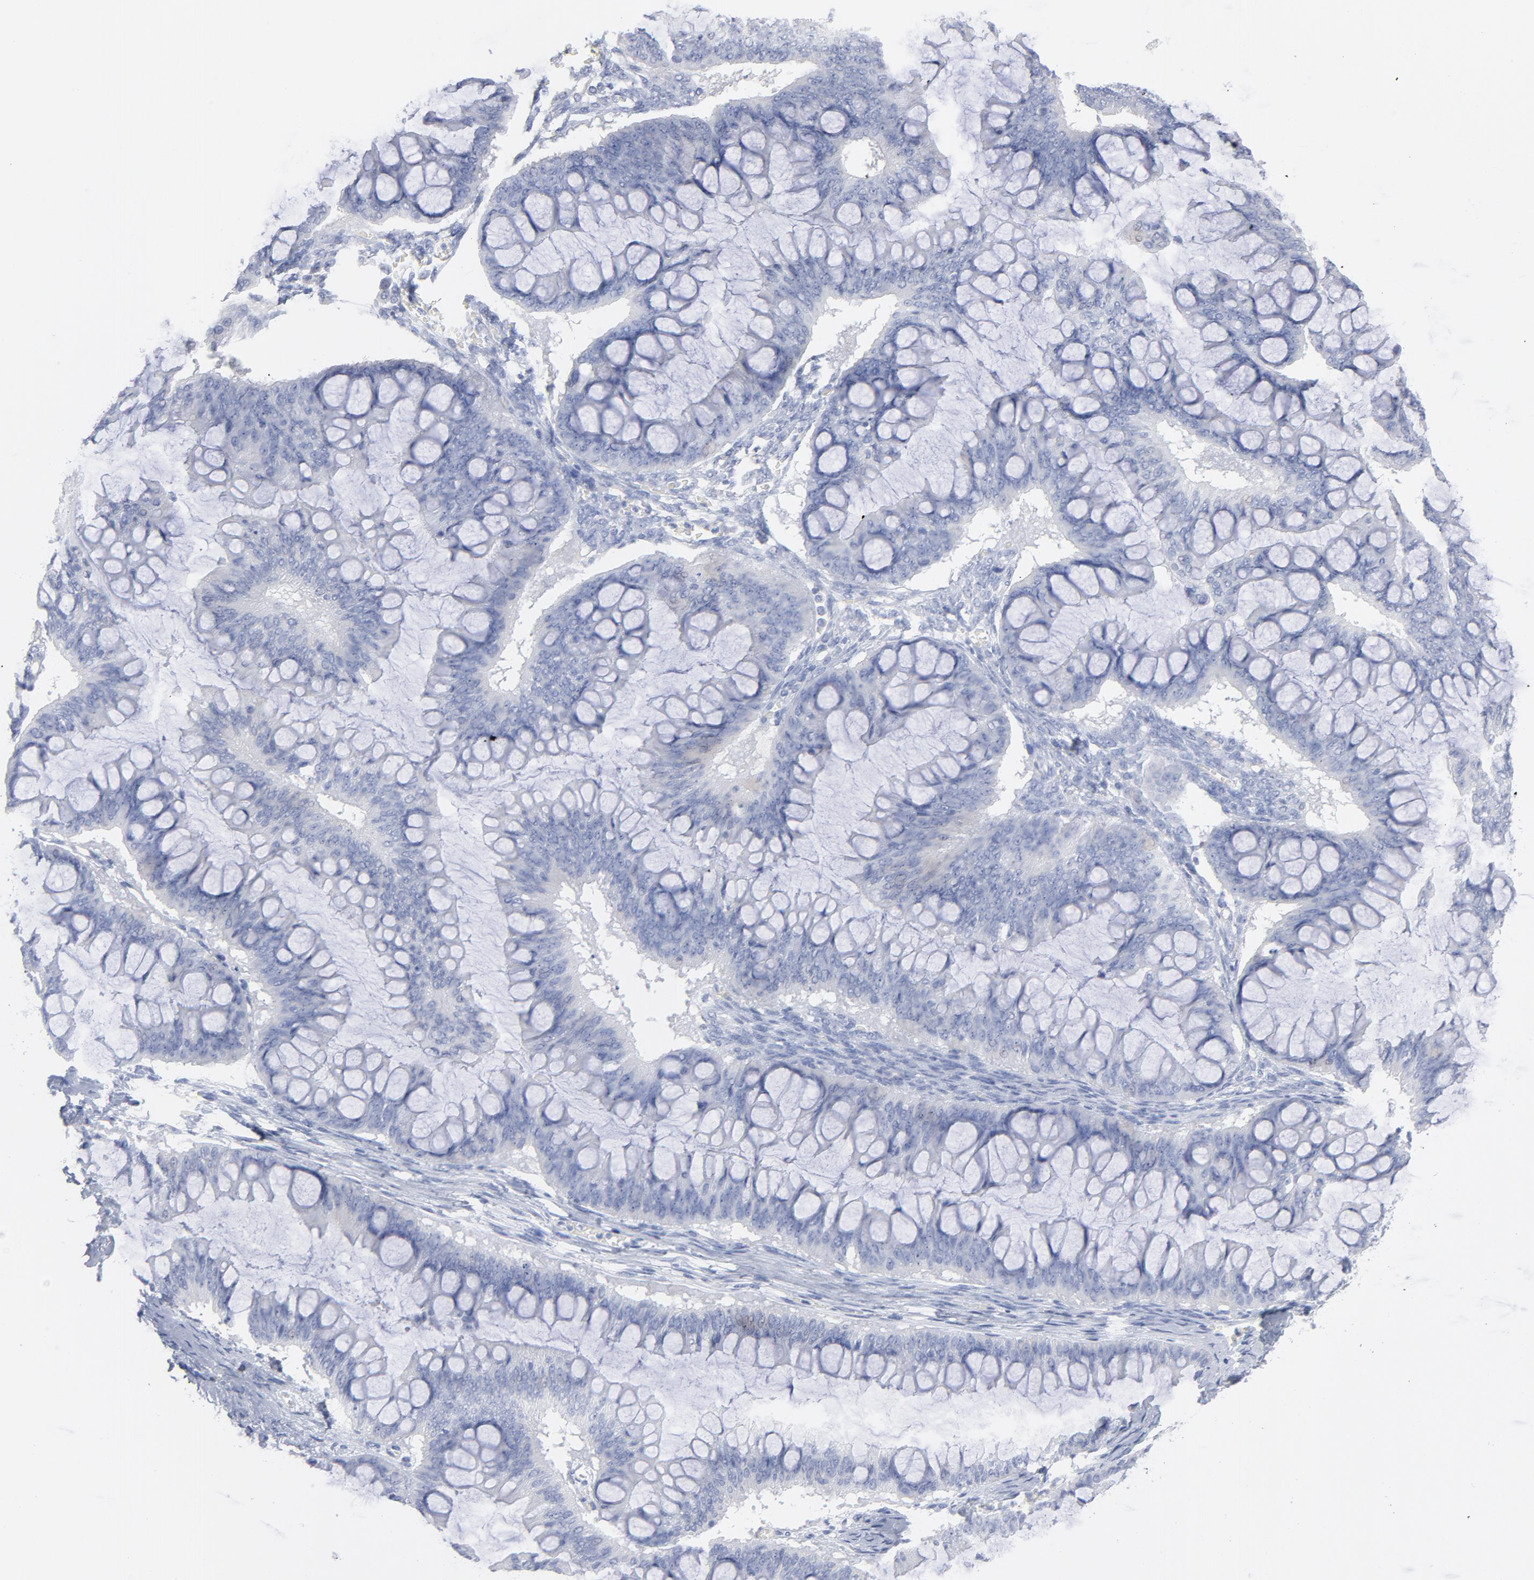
{"staining": {"intensity": "negative", "quantity": "none", "location": "none"}, "tissue": "ovarian cancer", "cell_type": "Tumor cells", "image_type": "cancer", "snomed": [{"axis": "morphology", "description": "Cystadenocarcinoma, mucinous, NOS"}, {"axis": "topography", "description": "Ovary"}], "caption": "Micrograph shows no protein positivity in tumor cells of ovarian cancer (mucinous cystadenocarcinoma) tissue.", "gene": "P2RY8", "patient": {"sex": "female", "age": 73}}